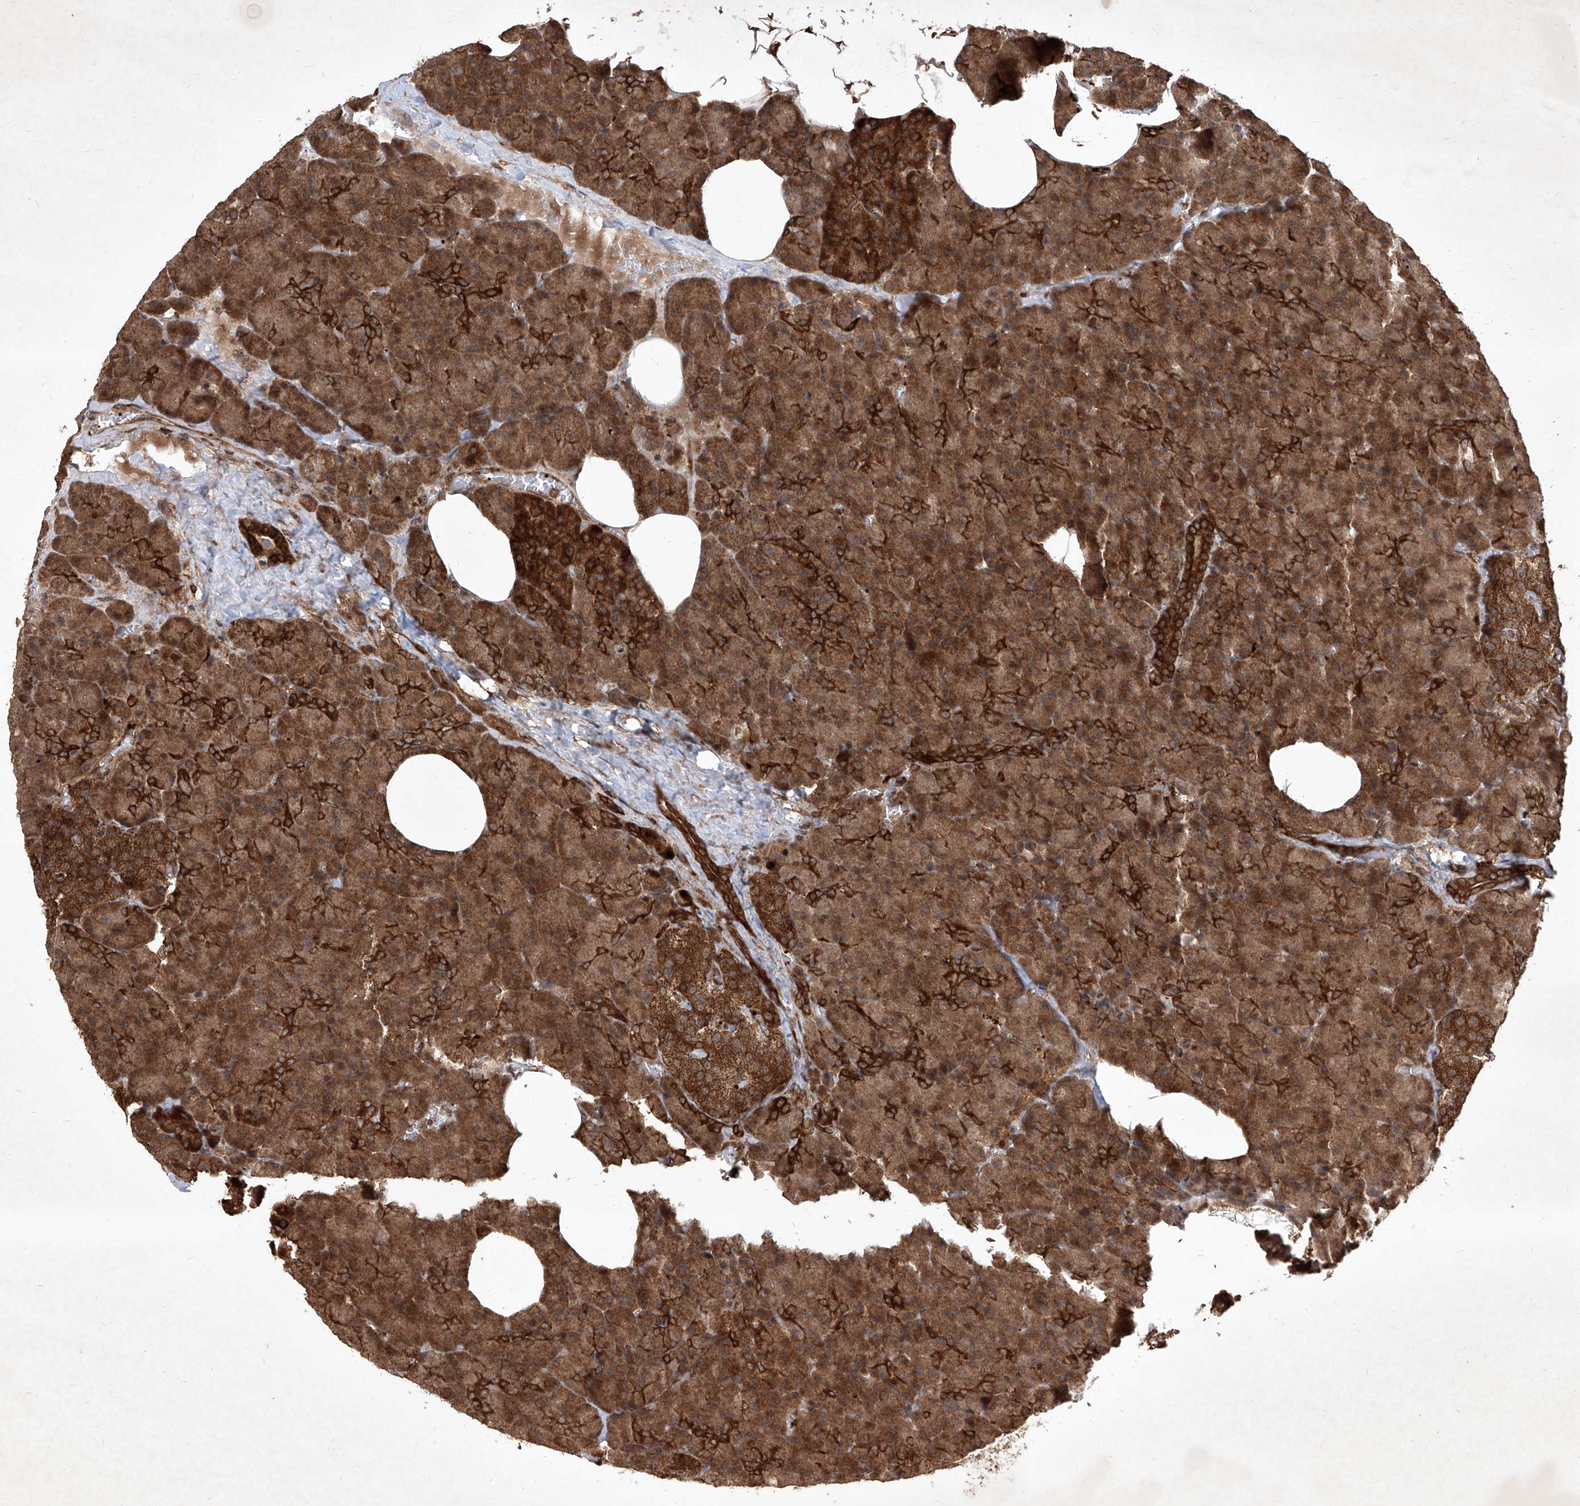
{"staining": {"intensity": "strong", "quantity": ">75%", "location": "cytoplasmic/membranous"}, "tissue": "pancreas", "cell_type": "Exocrine glandular cells", "image_type": "normal", "snomed": [{"axis": "morphology", "description": "Normal tissue, NOS"}, {"axis": "morphology", "description": "Carcinoid, malignant, NOS"}, {"axis": "topography", "description": "Pancreas"}], "caption": "Strong cytoplasmic/membranous protein positivity is seen in approximately >75% of exocrine glandular cells in pancreas. Ihc stains the protein in brown and the nuclei are stained blue.", "gene": "MAGED2", "patient": {"sex": "female", "age": 35}}